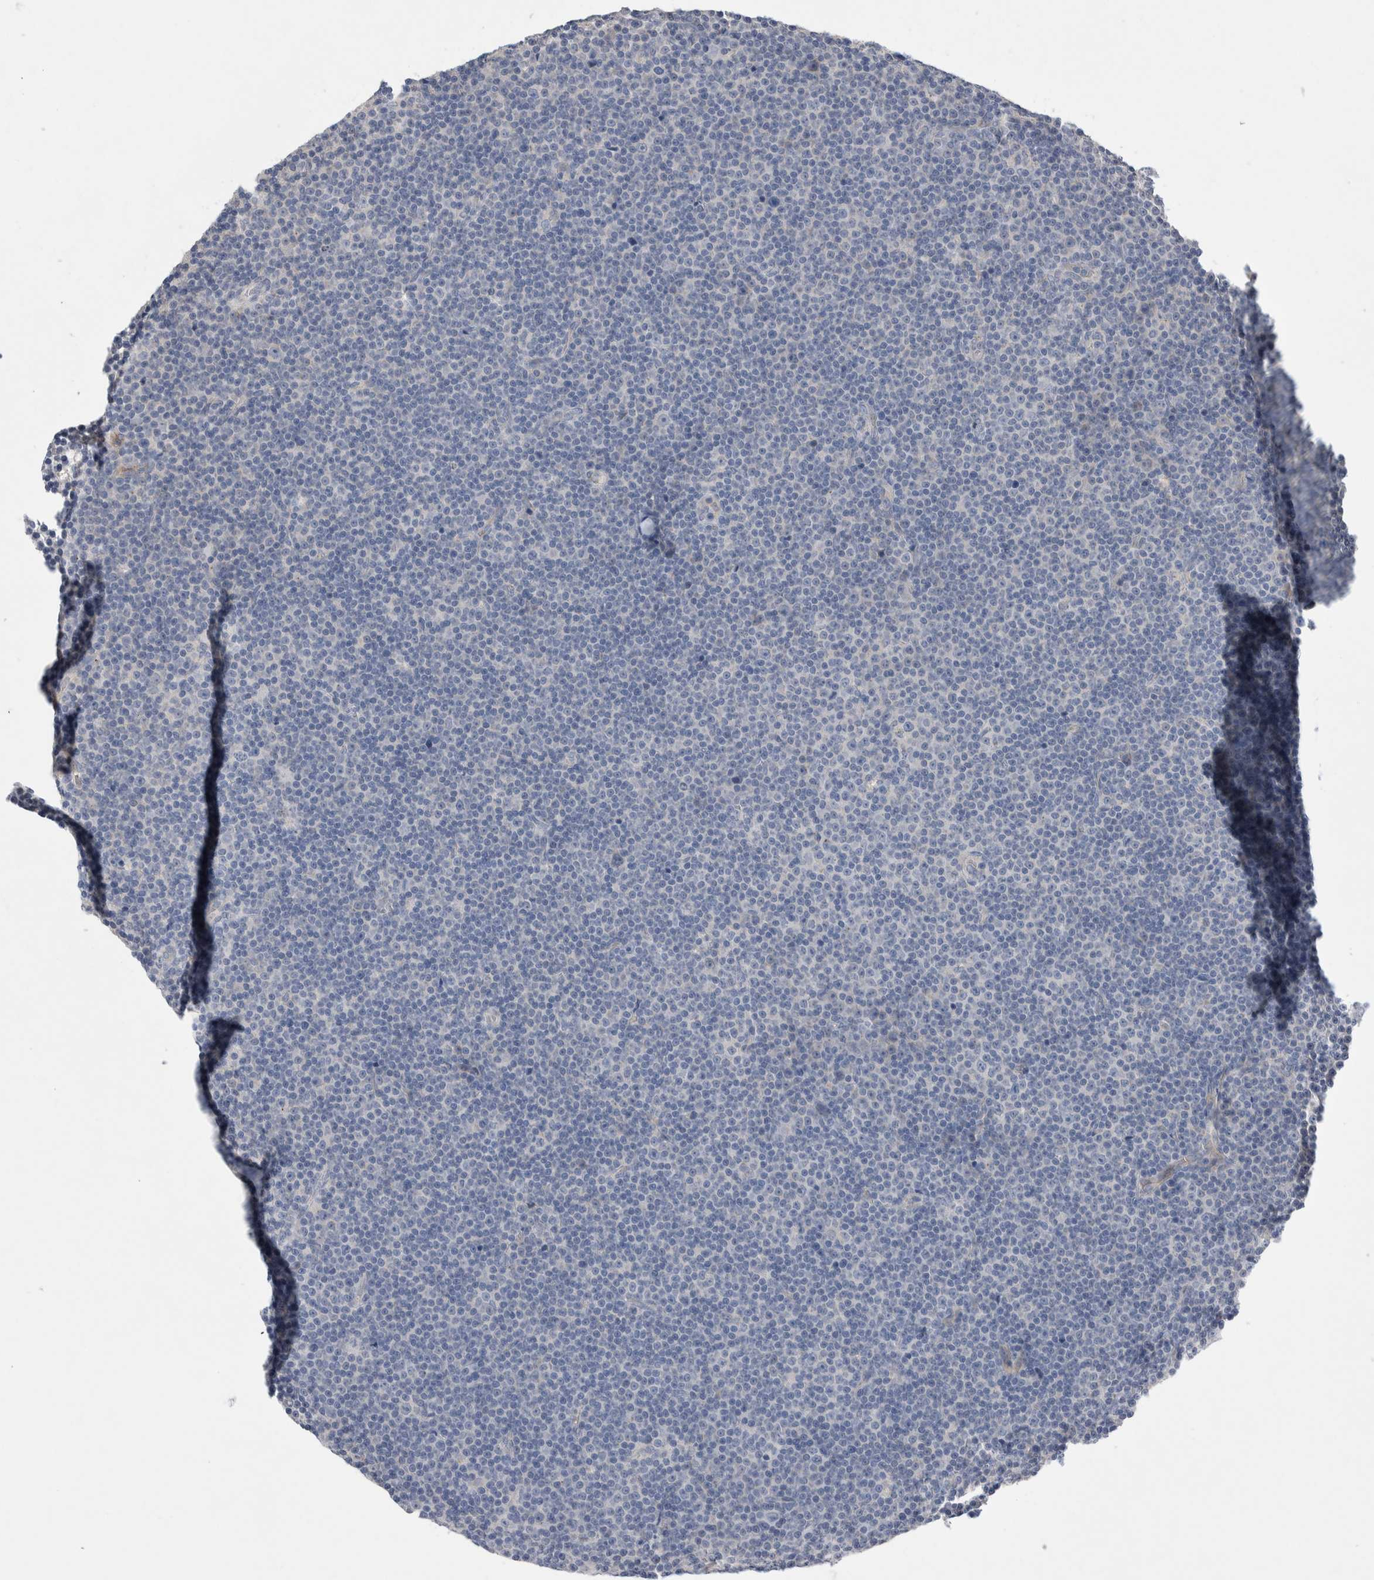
{"staining": {"intensity": "negative", "quantity": "none", "location": "none"}, "tissue": "lymphoma", "cell_type": "Tumor cells", "image_type": "cancer", "snomed": [{"axis": "morphology", "description": "Malignant lymphoma, non-Hodgkin's type, Low grade"}, {"axis": "topography", "description": "Lymph node"}], "caption": "Immunohistochemical staining of lymphoma displays no significant expression in tumor cells. Nuclei are stained in blue.", "gene": "CEP131", "patient": {"sex": "female", "age": 67}}